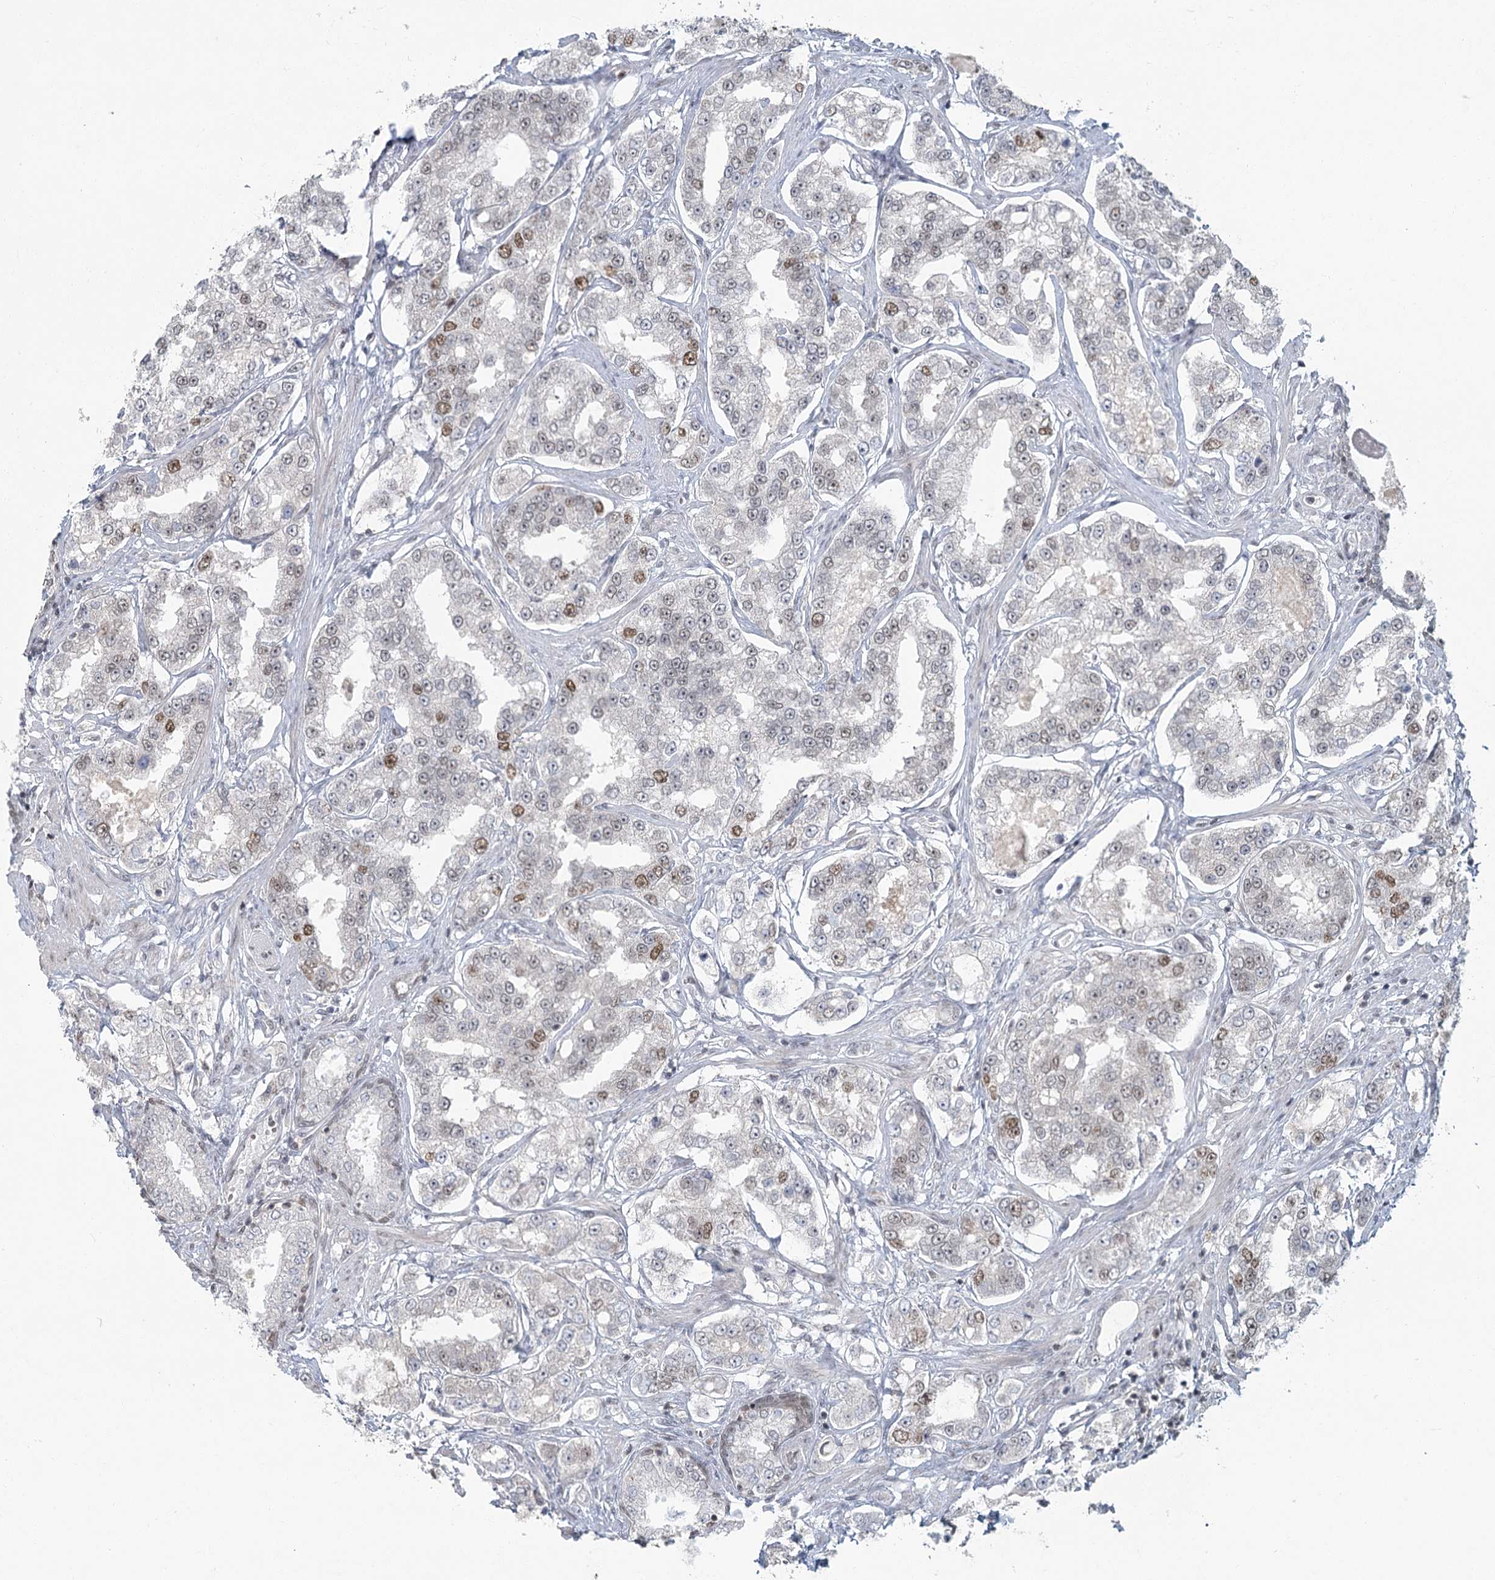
{"staining": {"intensity": "moderate", "quantity": "<25%", "location": "nuclear"}, "tissue": "prostate cancer", "cell_type": "Tumor cells", "image_type": "cancer", "snomed": [{"axis": "morphology", "description": "Normal tissue, NOS"}, {"axis": "morphology", "description": "Adenocarcinoma, High grade"}, {"axis": "topography", "description": "Prostate"}], "caption": "Immunohistochemical staining of high-grade adenocarcinoma (prostate) exhibits moderate nuclear protein positivity in about <25% of tumor cells.", "gene": "R3HCC1L", "patient": {"sex": "male", "age": 83}}